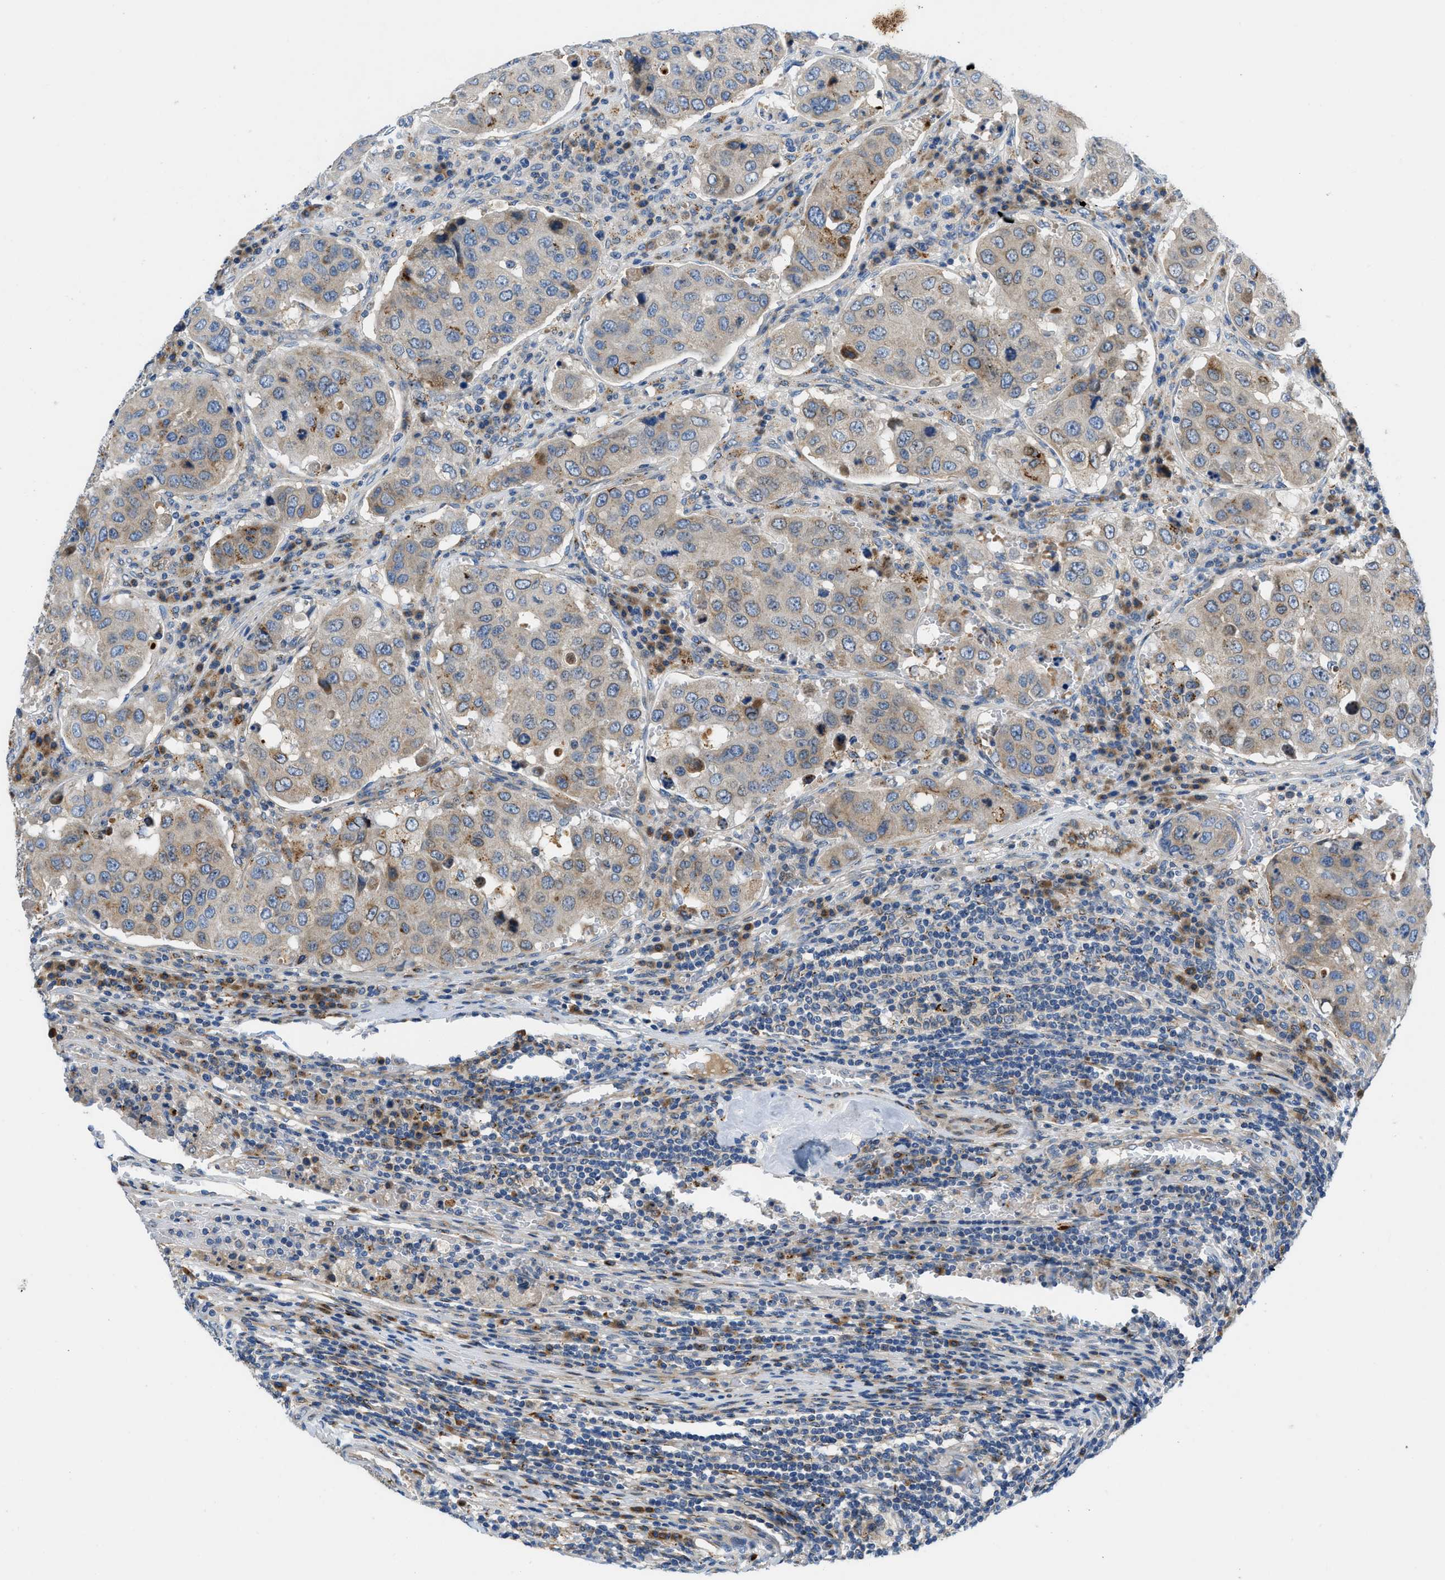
{"staining": {"intensity": "weak", "quantity": "<25%", "location": "cytoplasmic/membranous"}, "tissue": "urothelial cancer", "cell_type": "Tumor cells", "image_type": "cancer", "snomed": [{"axis": "morphology", "description": "Urothelial carcinoma, High grade"}, {"axis": "topography", "description": "Lymph node"}, {"axis": "topography", "description": "Urinary bladder"}], "caption": "Tumor cells are negative for brown protein staining in urothelial cancer.", "gene": "TMEM248", "patient": {"sex": "male", "age": 51}}